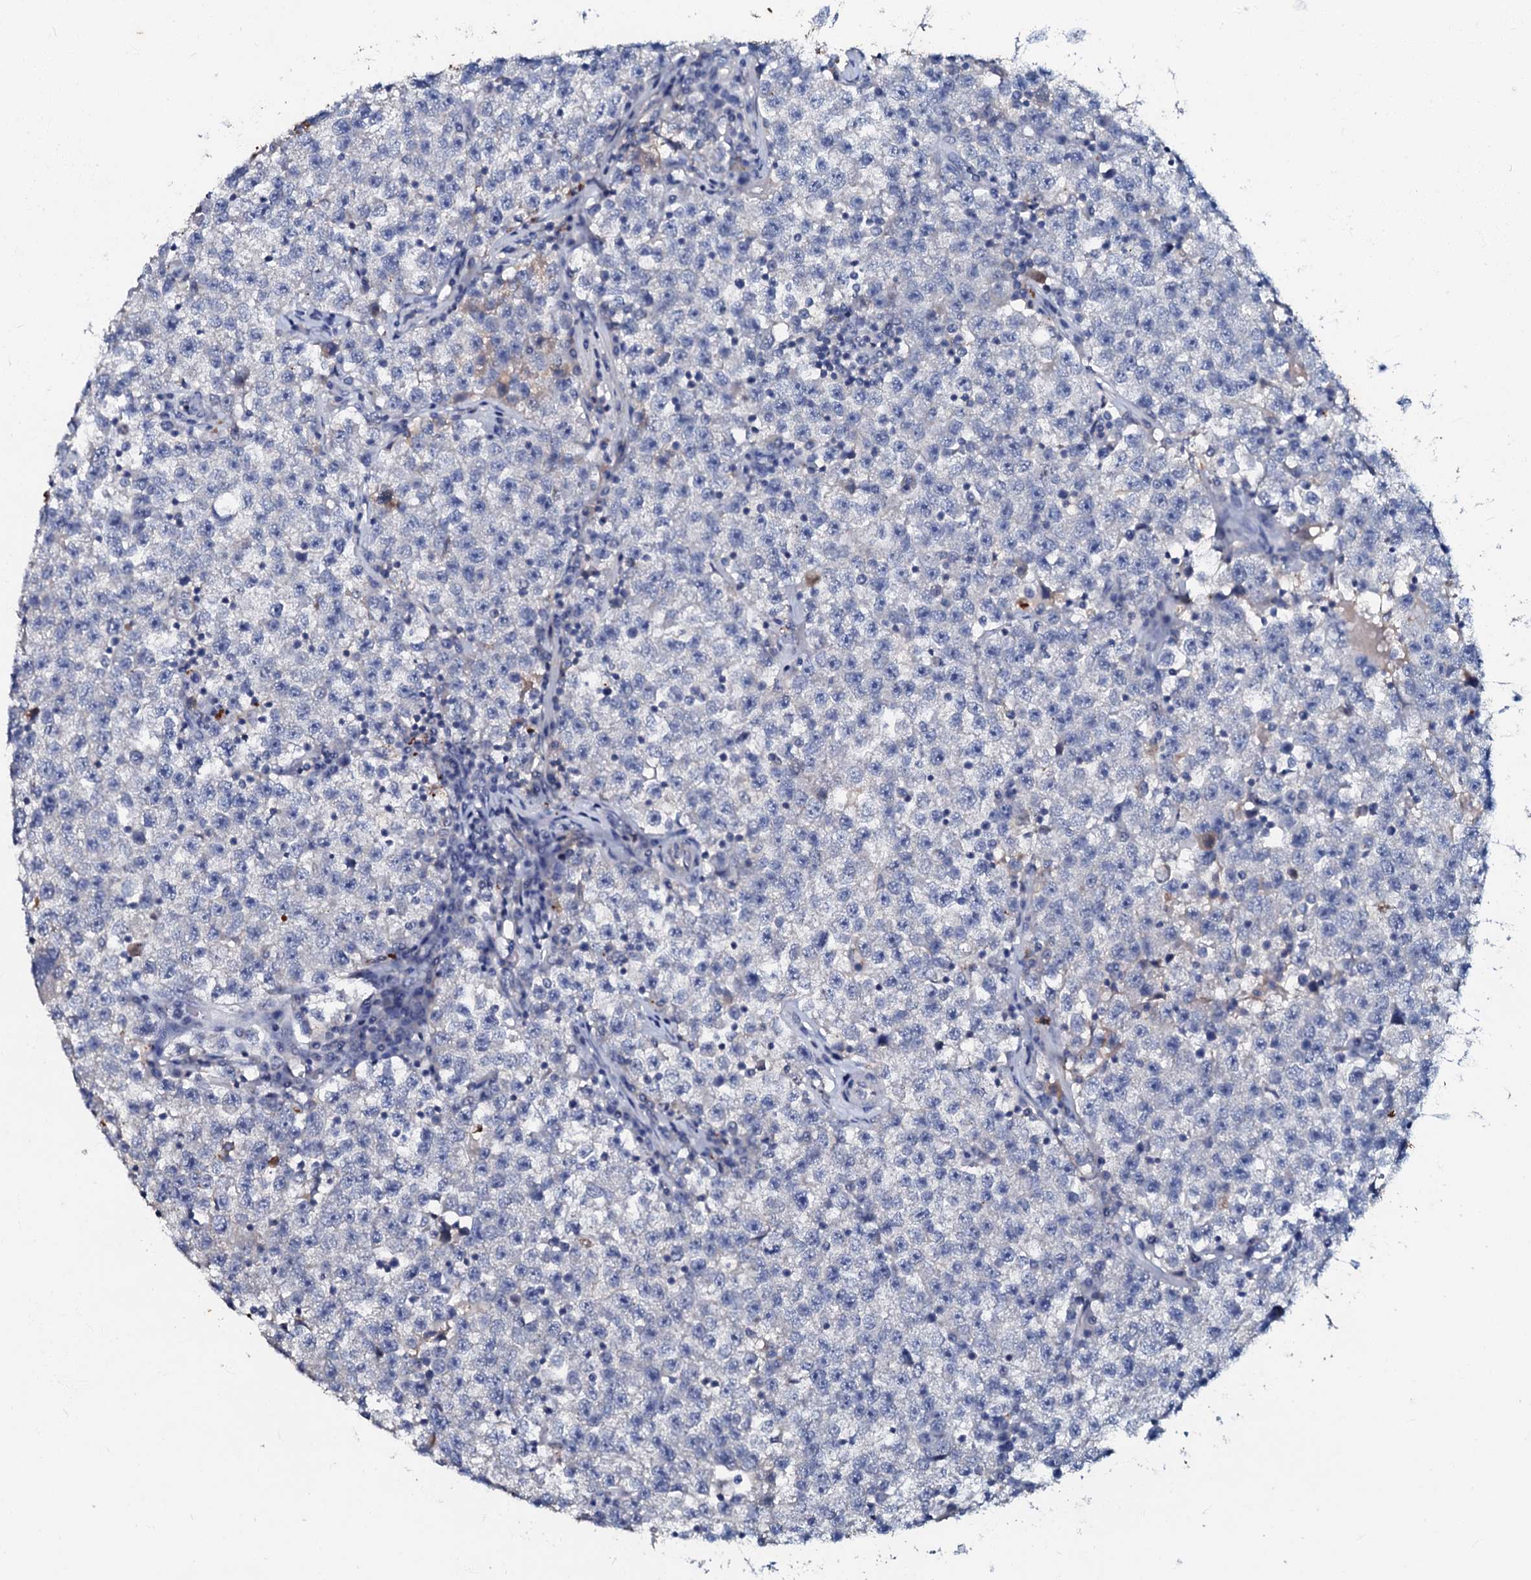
{"staining": {"intensity": "negative", "quantity": "none", "location": "none"}, "tissue": "testis cancer", "cell_type": "Tumor cells", "image_type": "cancer", "snomed": [{"axis": "morphology", "description": "Seminoma, NOS"}, {"axis": "topography", "description": "Testis"}], "caption": "Tumor cells show no significant staining in testis seminoma.", "gene": "MANSC4", "patient": {"sex": "male", "age": 22}}